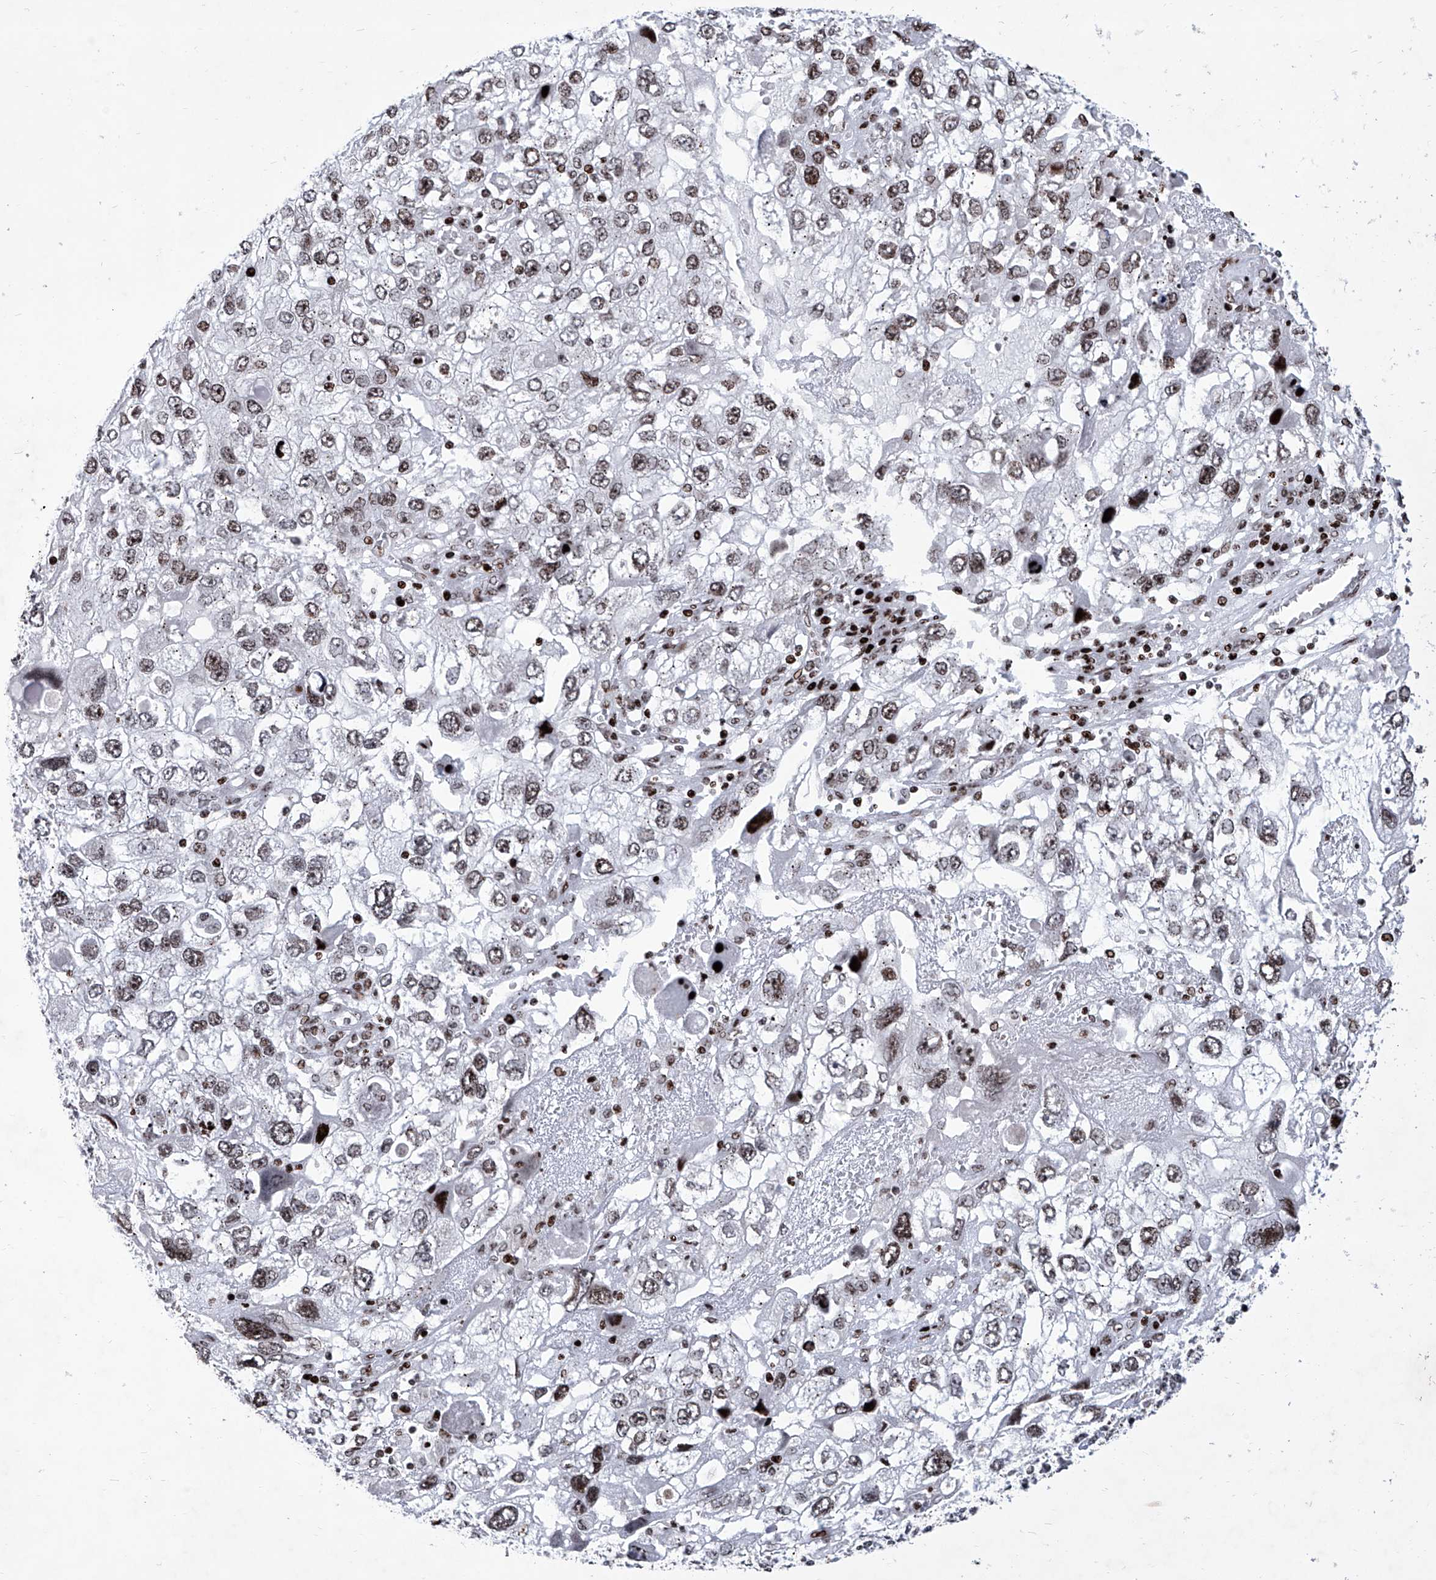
{"staining": {"intensity": "weak", "quantity": "25%-75%", "location": "nuclear"}, "tissue": "endometrial cancer", "cell_type": "Tumor cells", "image_type": "cancer", "snomed": [{"axis": "morphology", "description": "Adenocarcinoma, NOS"}, {"axis": "topography", "description": "Endometrium"}], "caption": "Endometrial cancer stained for a protein (brown) demonstrates weak nuclear positive expression in about 25%-75% of tumor cells.", "gene": "HEY2", "patient": {"sex": "female", "age": 49}}